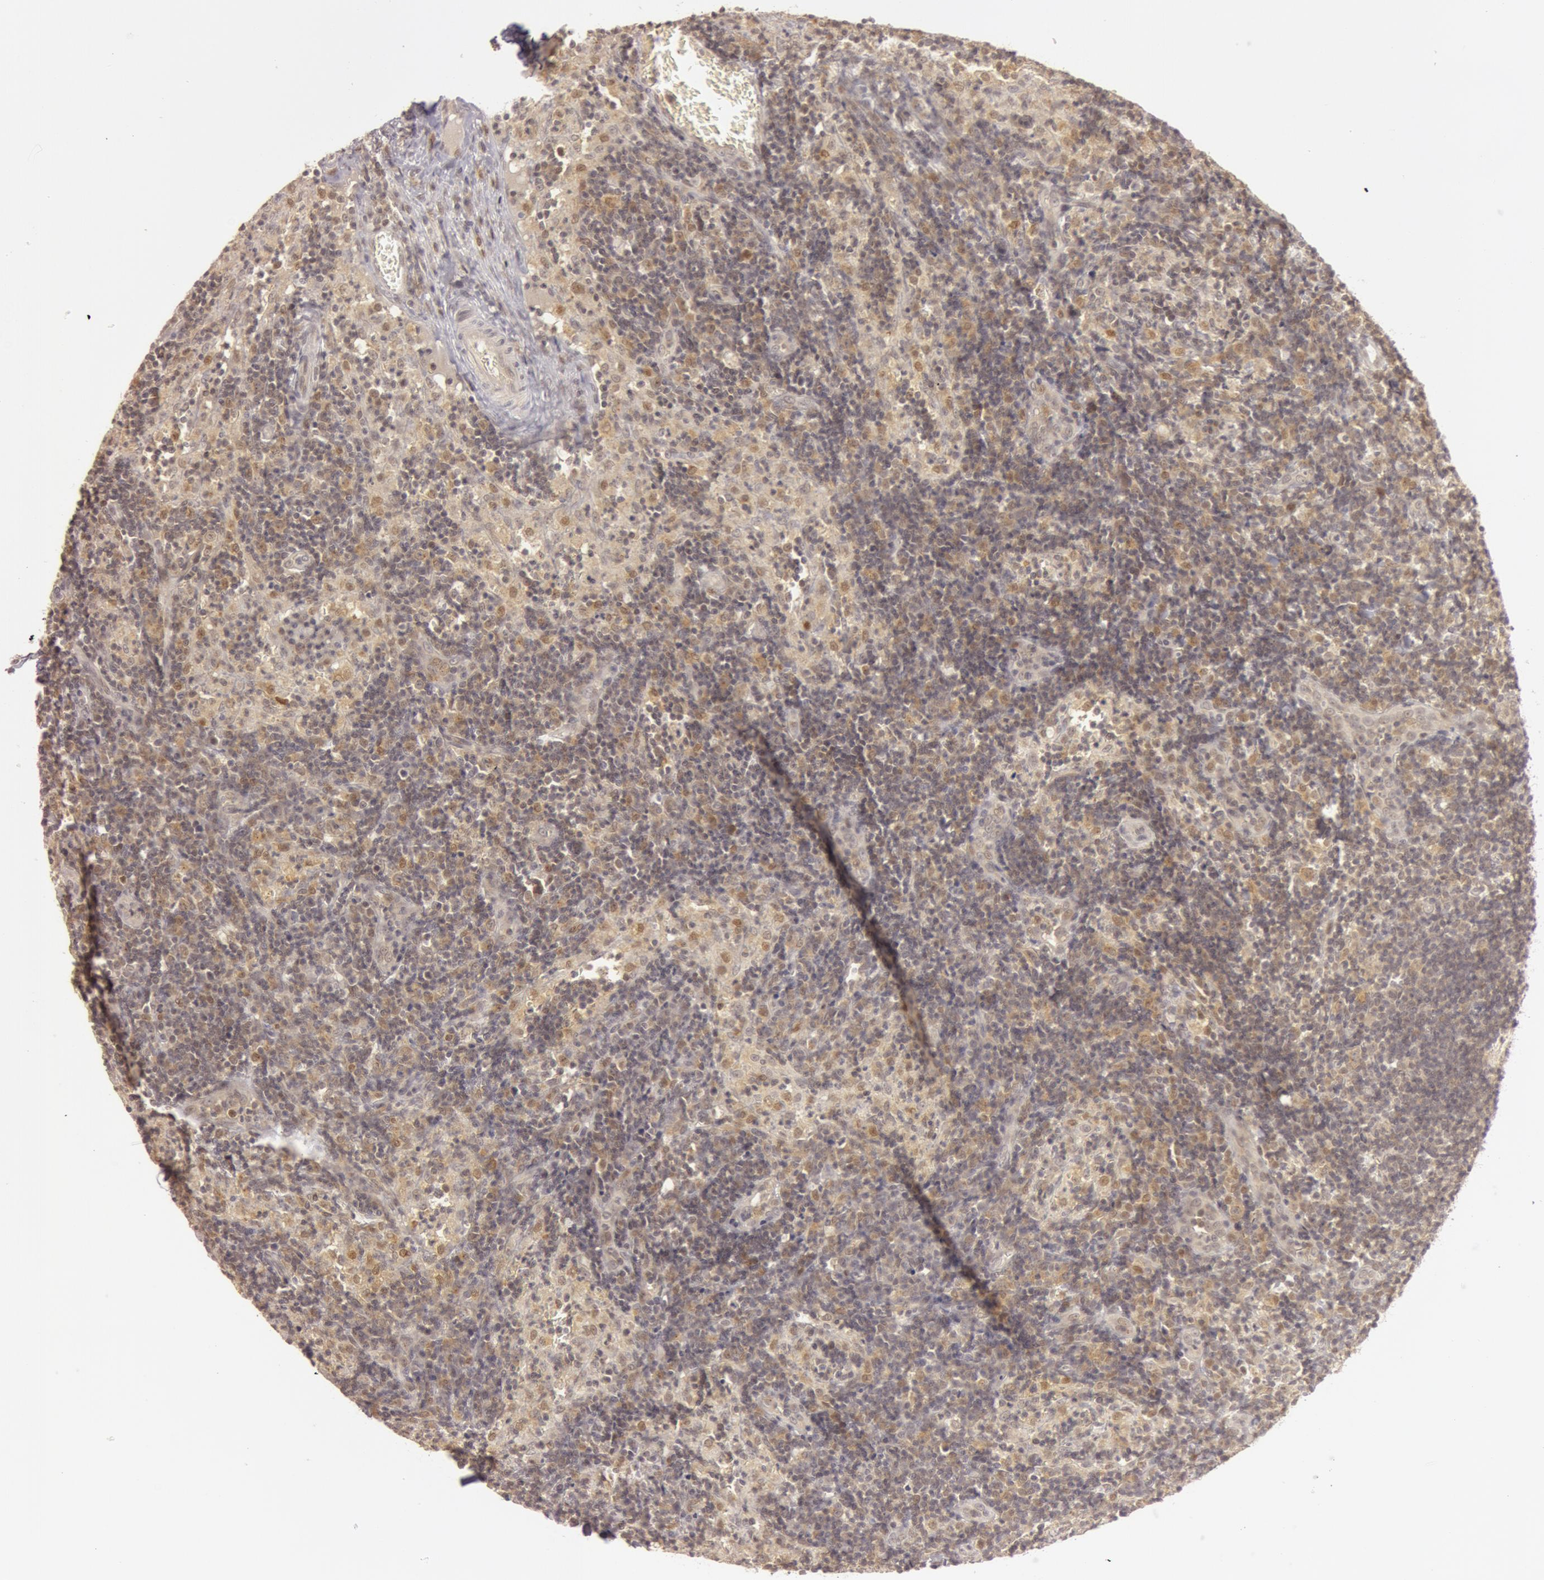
{"staining": {"intensity": "weak", "quantity": "25%-75%", "location": "cytoplasmic/membranous"}, "tissue": "lymph node", "cell_type": "Non-germinal center cells", "image_type": "normal", "snomed": [{"axis": "morphology", "description": "Normal tissue, NOS"}, {"axis": "morphology", "description": "Inflammation, NOS"}, {"axis": "topography", "description": "Lymph node"}, {"axis": "topography", "description": "Salivary gland"}], "caption": "About 25%-75% of non-germinal center cells in normal human lymph node reveal weak cytoplasmic/membranous protein expression as visualized by brown immunohistochemical staining.", "gene": "OASL", "patient": {"sex": "male", "age": 3}}